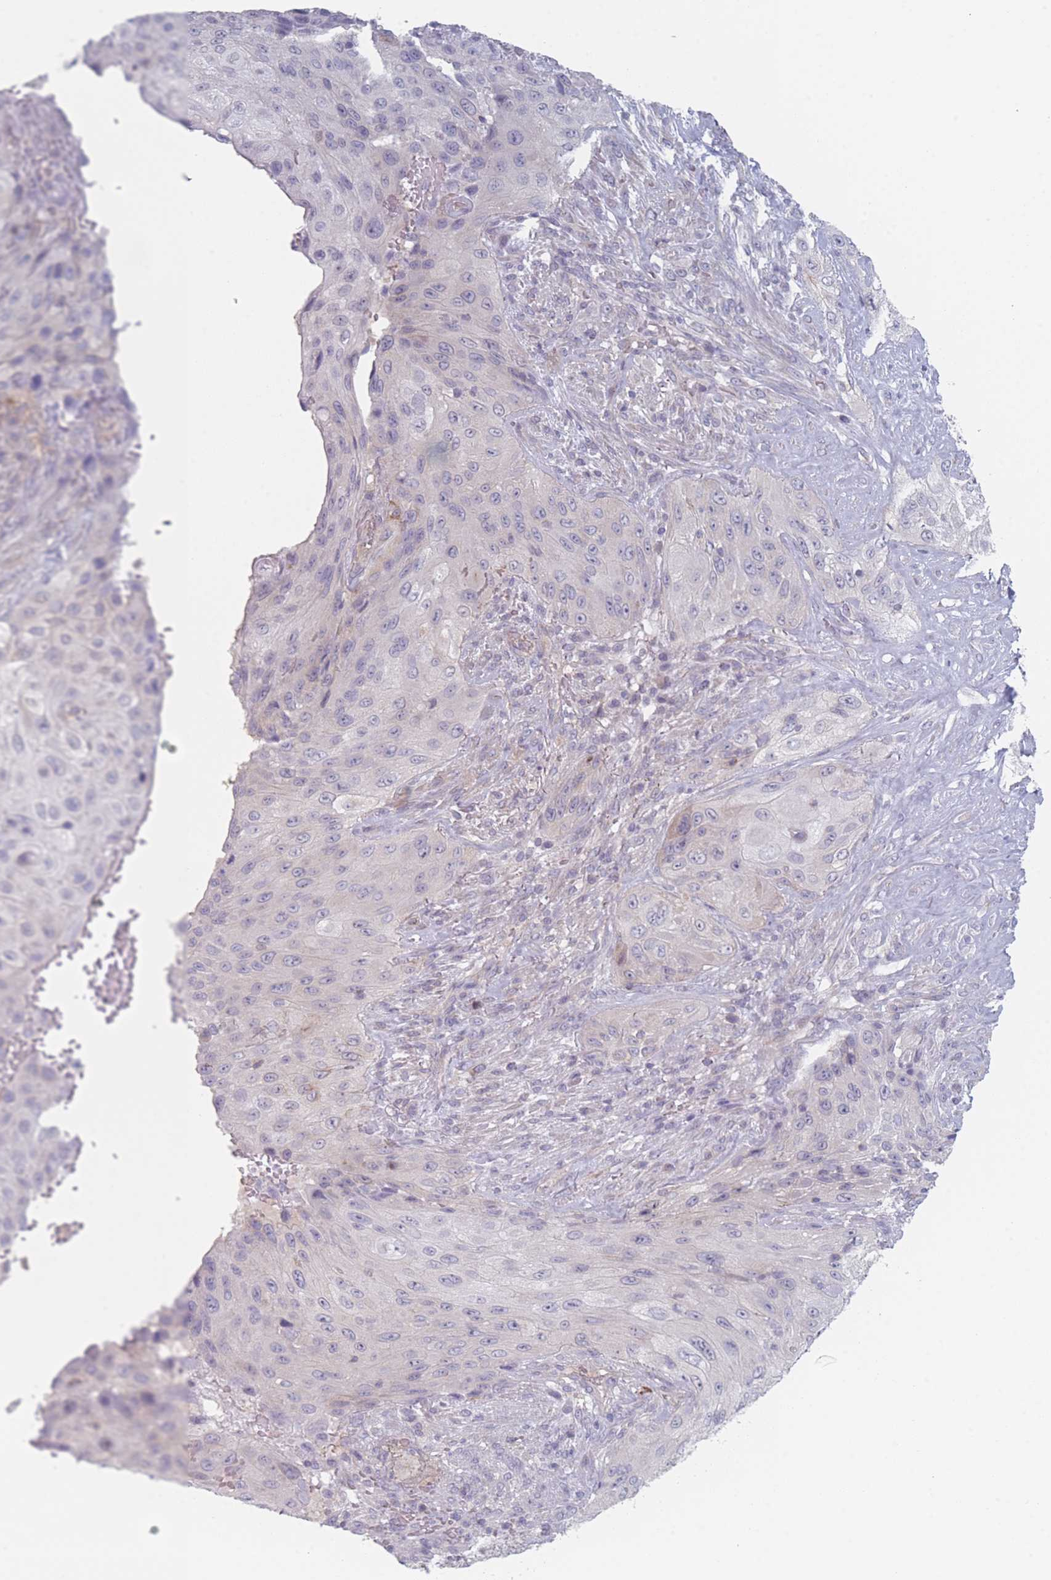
{"staining": {"intensity": "negative", "quantity": "none", "location": "none"}, "tissue": "cervical cancer", "cell_type": "Tumor cells", "image_type": "cancer", "snomed": [{"axis": "morphology", "description": "Squamous cell carcinoma, NOS"}, {"axis": "topography", "description": "Cervix"}], "caption": "Cervical cancer stained for a protein using immunohistochemistry shows no positivity tumor cells.", "gene": "RNF4", "patient": {"sex": "female", "age": 42}}